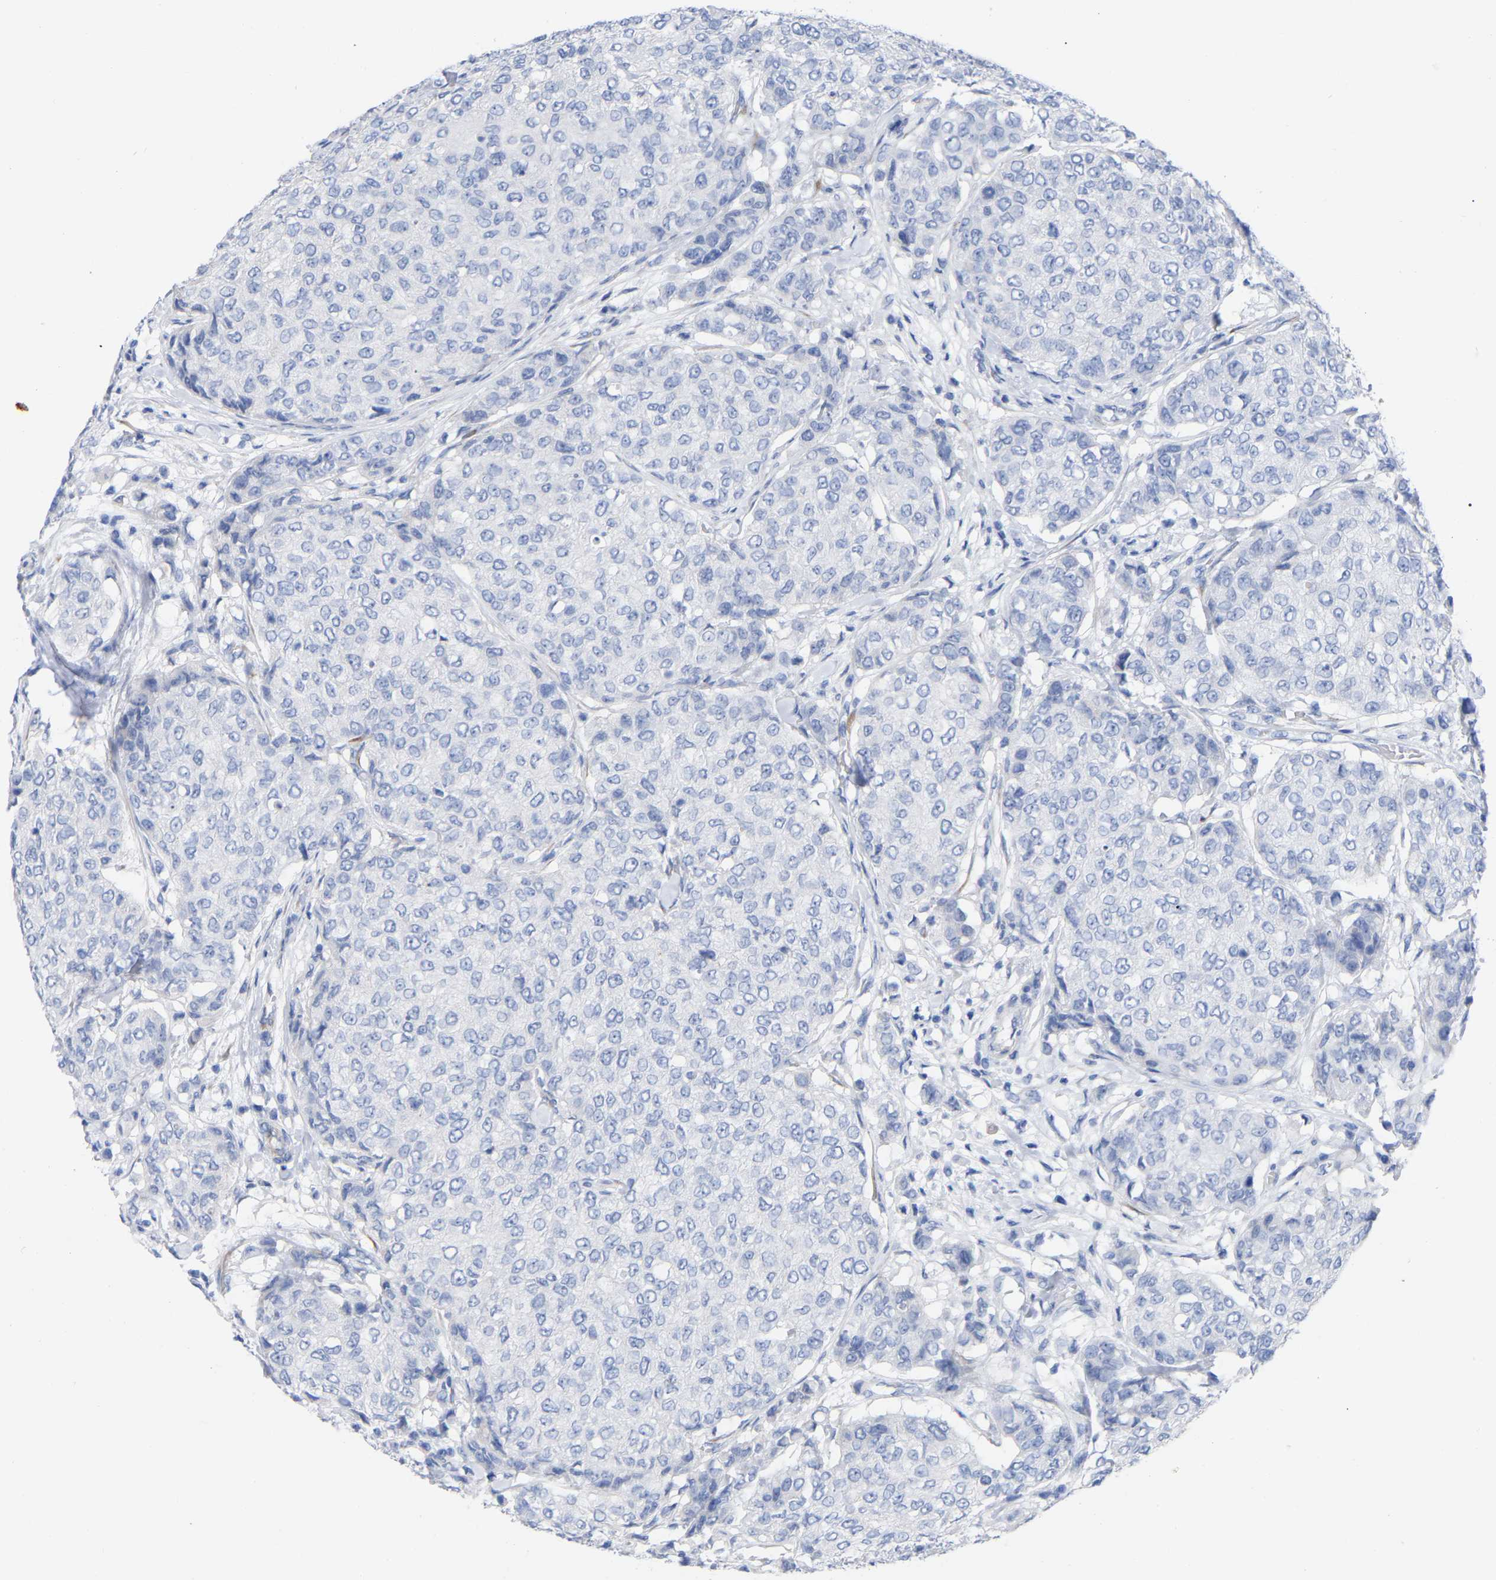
{"staining": {"intensity": "negative", "quantity": "none", "location": "none"}, "tissue": "breast cancer", "cell_type": "Tumor cells", "image_type": "cancer", "snomed": [{"axis": "morphology", "description": "Duct carcinoma"}, {"axis": "topography", "description": "Breast"}], "caption": "There is no significant positivity in tumor cells of breast cancer.", "gene": "HAPLN1", "patient": {"sex": "female", "age": 27}}